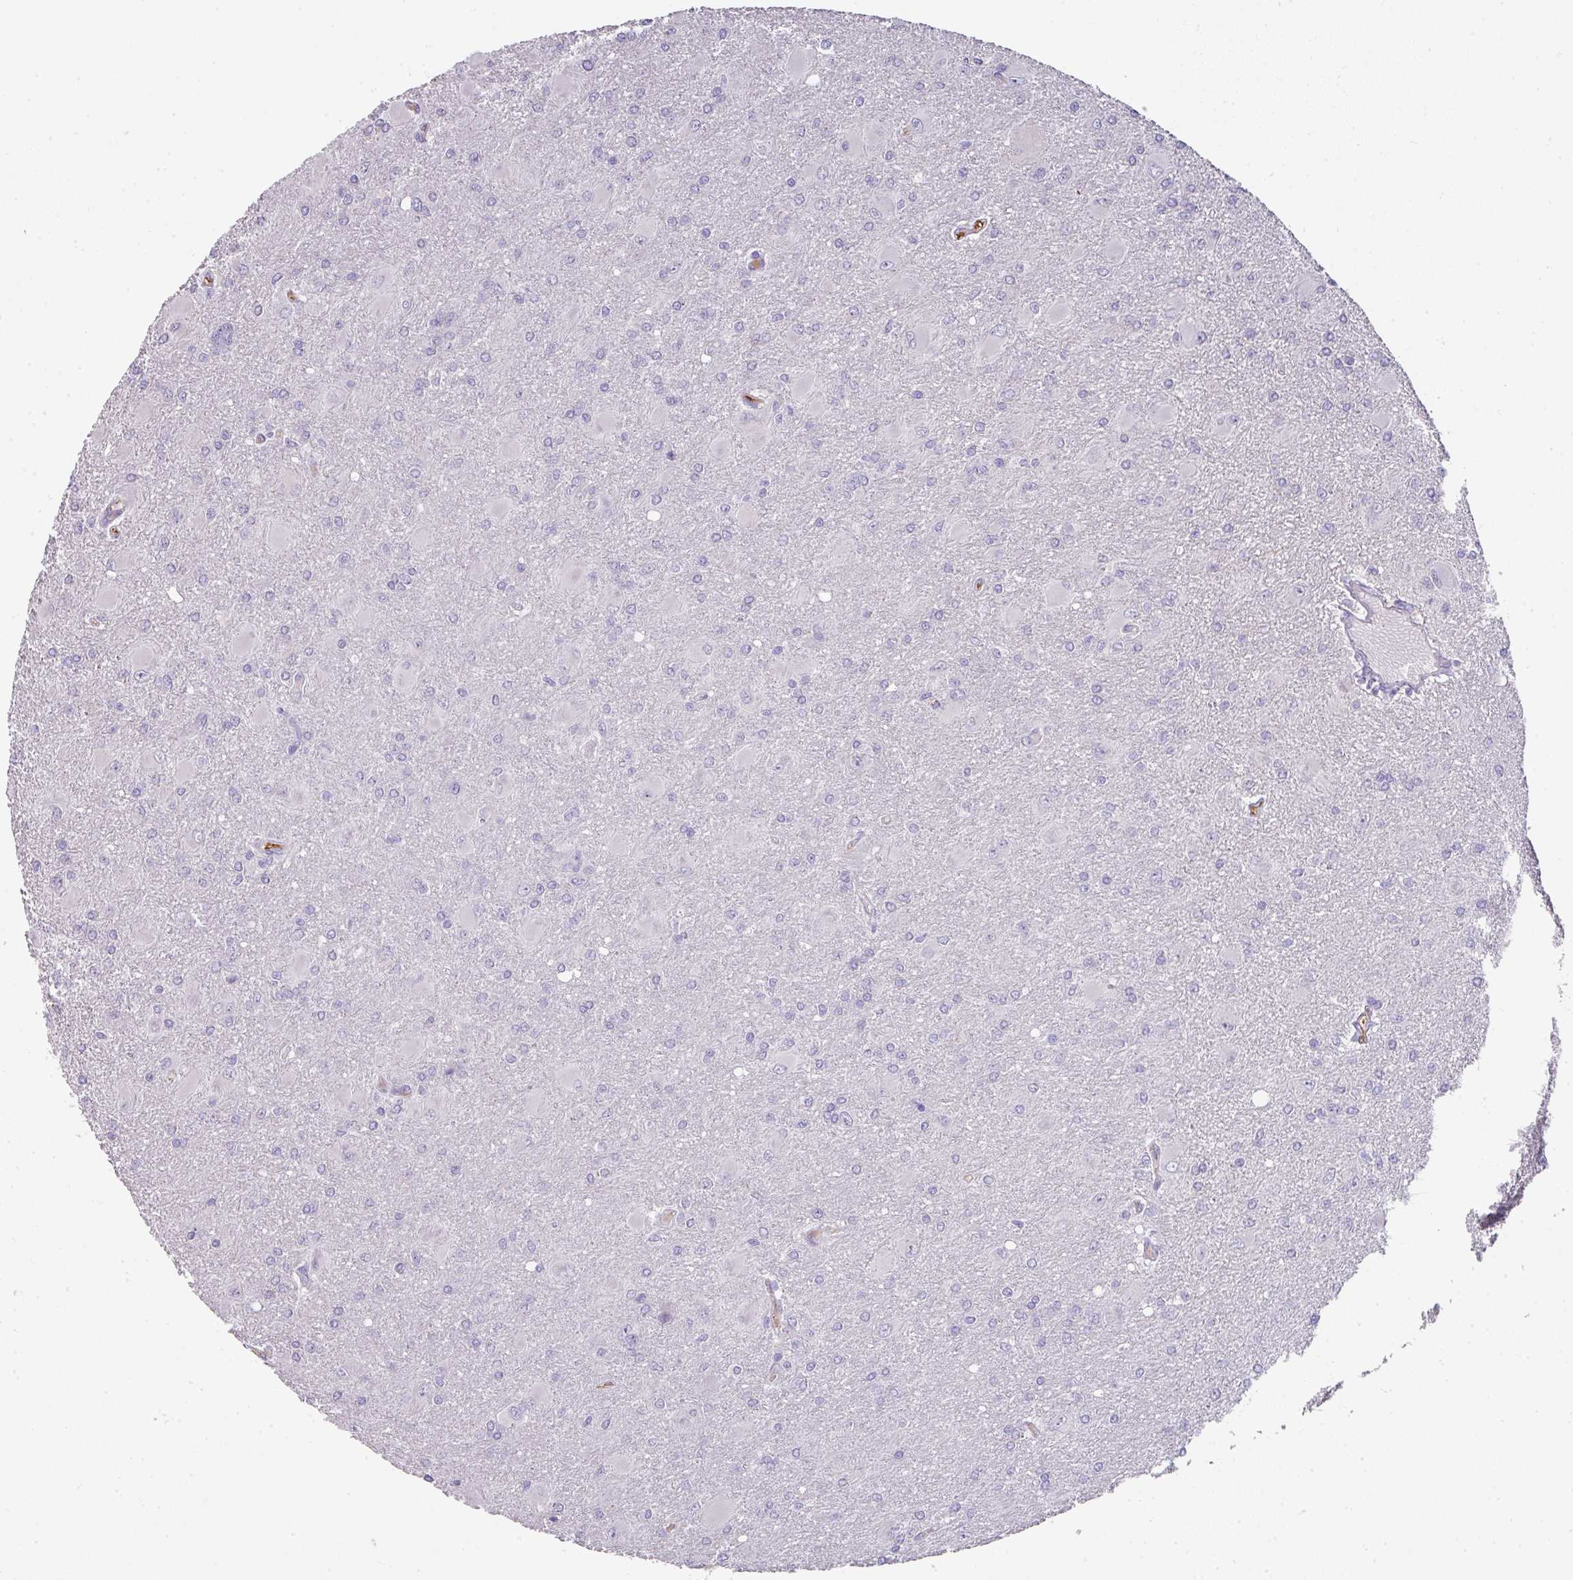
{"staining": {"intensity": "negative", "quantity": "none", "location": "none"}, "tissue": "glioma", "cell_type": "Tumor cells", "image_type": "cancer", "snomed": [{"axis": "morphology", "description": "Glioma, malignant, High grade"}, {"axis": "topography", "description": "Brain"}], "caption": "Tumor cells are negative for protein expression in human malignant glioma (high-grade).", "gene": "CCZ1", "patient": {"sex": "male", "age": 67}}